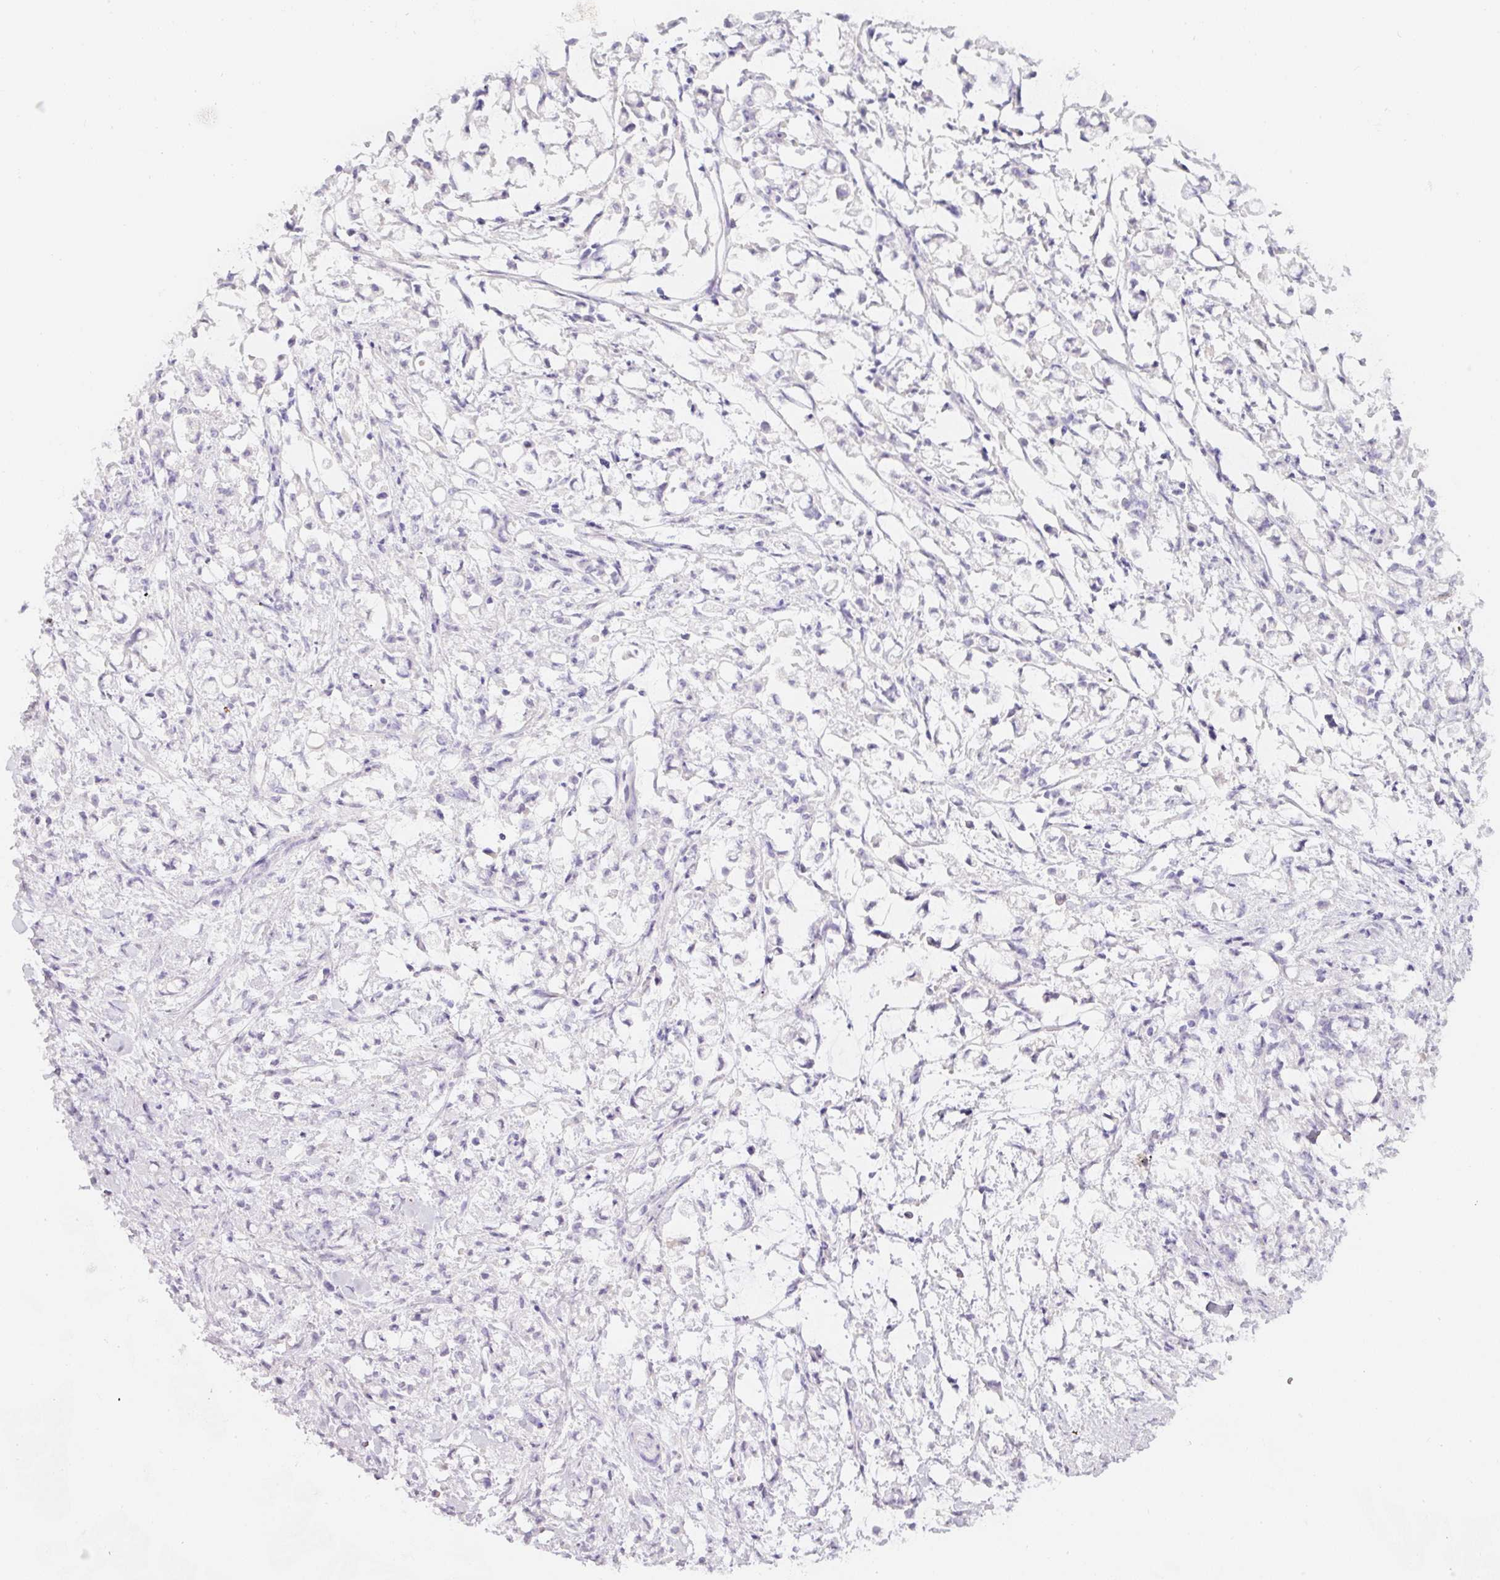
{"staining": {"intensity": "negative", "quantity": "none", "location": "none"}, "tissue": "stomach cancer", "cell_type": "Tumor cells", "image_type": "cancer", "snomed": [{"axis": "morphology", "description": "Adenocarcinoma, NOS"}, {"axis": "topography", "description": "Stomach"}], "caption": "Protein analysis of stomach cancer exhibits no significant positivity in tumor cells.", "gene": "SLC2A2", "patient": {"sex": "female", "age": 60}}